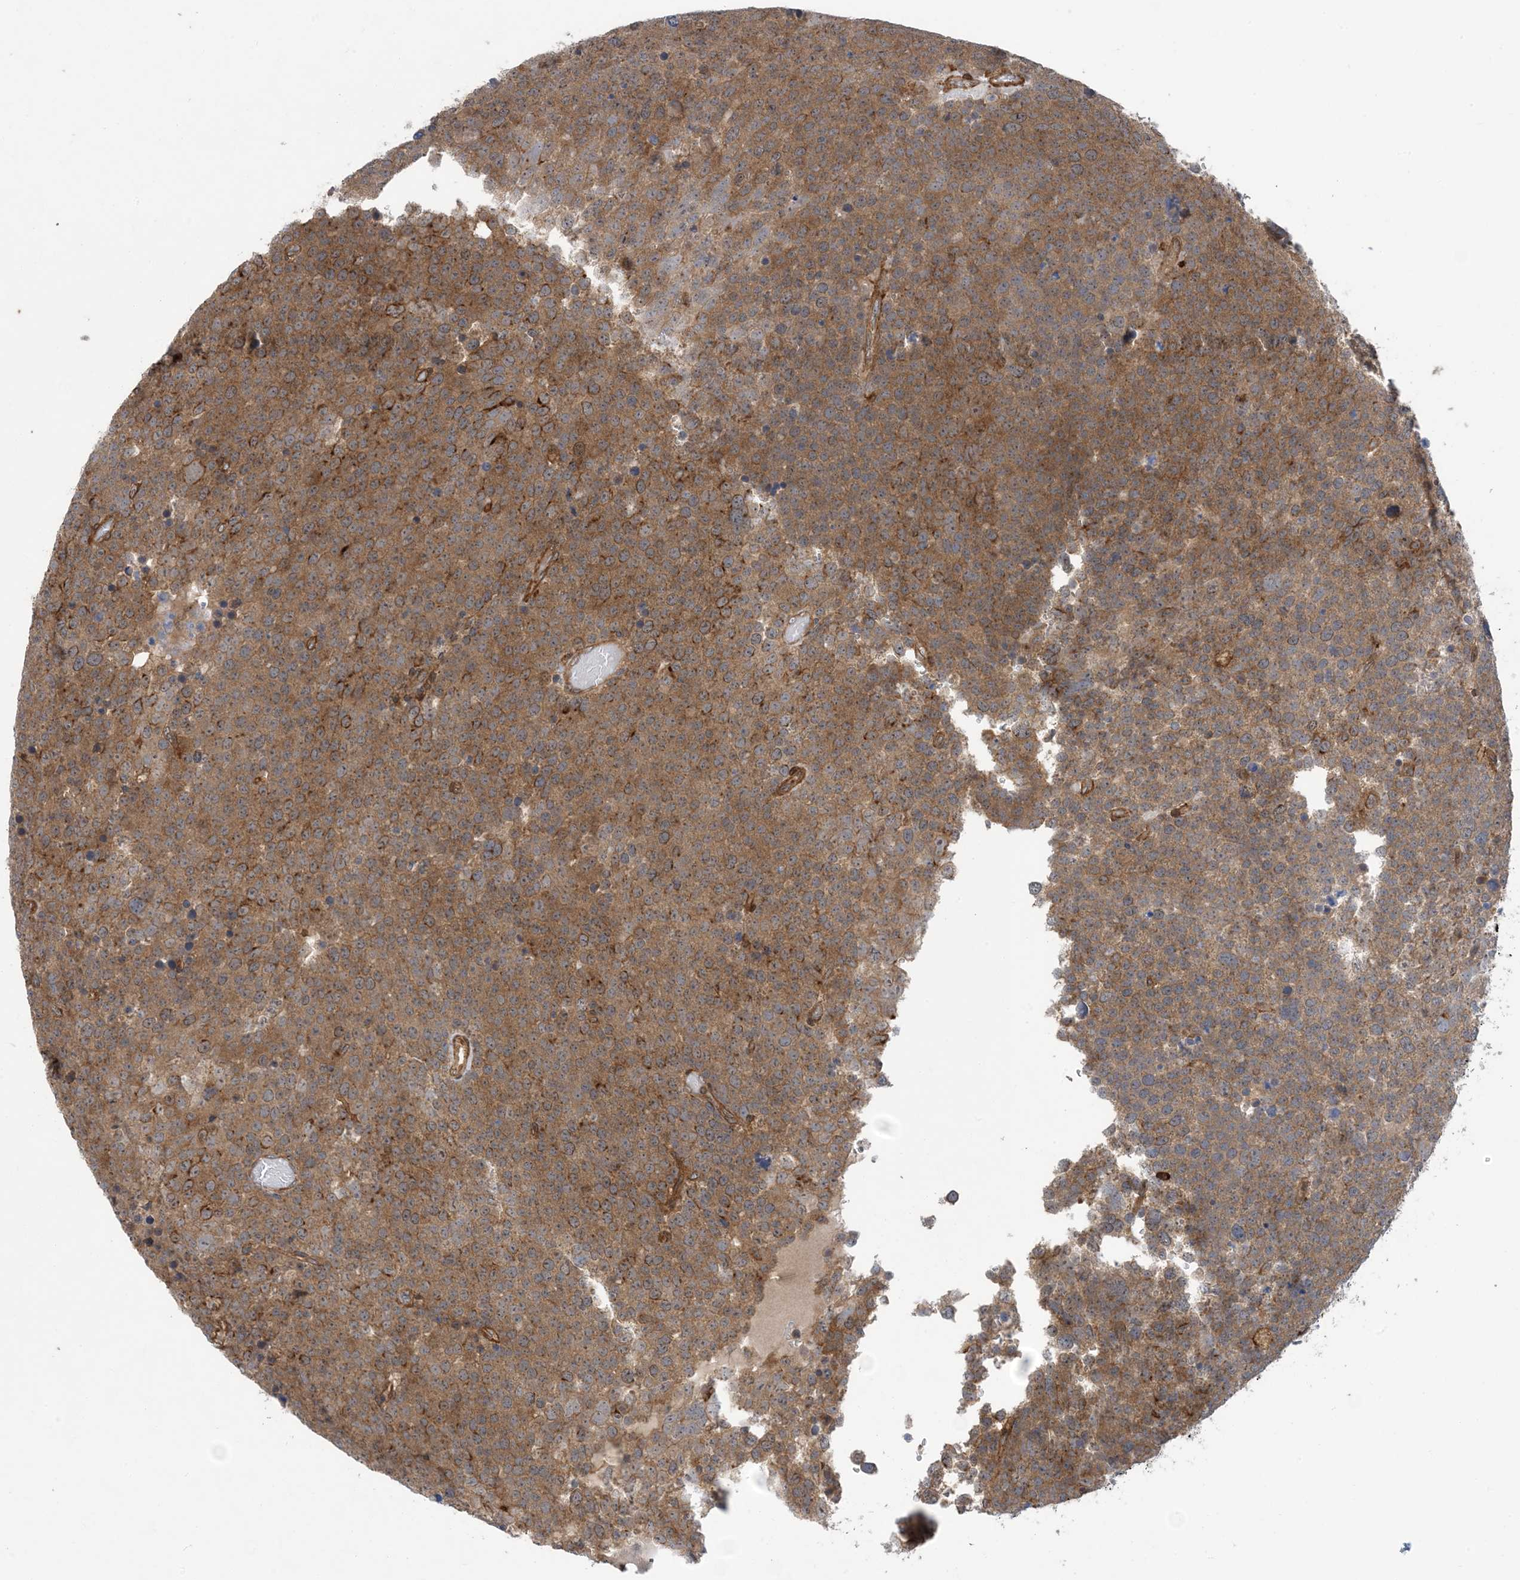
{"staining": {"intensity": "moderate", "quantity": ">75%", "location": "cytoplasmic/membranous"}, "tissue": "testis cancer", "cell_type": "Tumor cells", "image_type": "cancer", "snomed": [{"axis": "morphology", "description": "Seminoma, NOS"}, {"axis": "topography", "description": "Testis"}], "caption": "Testis cancer (seminoma) stained with a protein marker shows moderate staining in tumor cells.", "gene": "HS1BP3", "patient": {"sex": "male", "age": 71}}